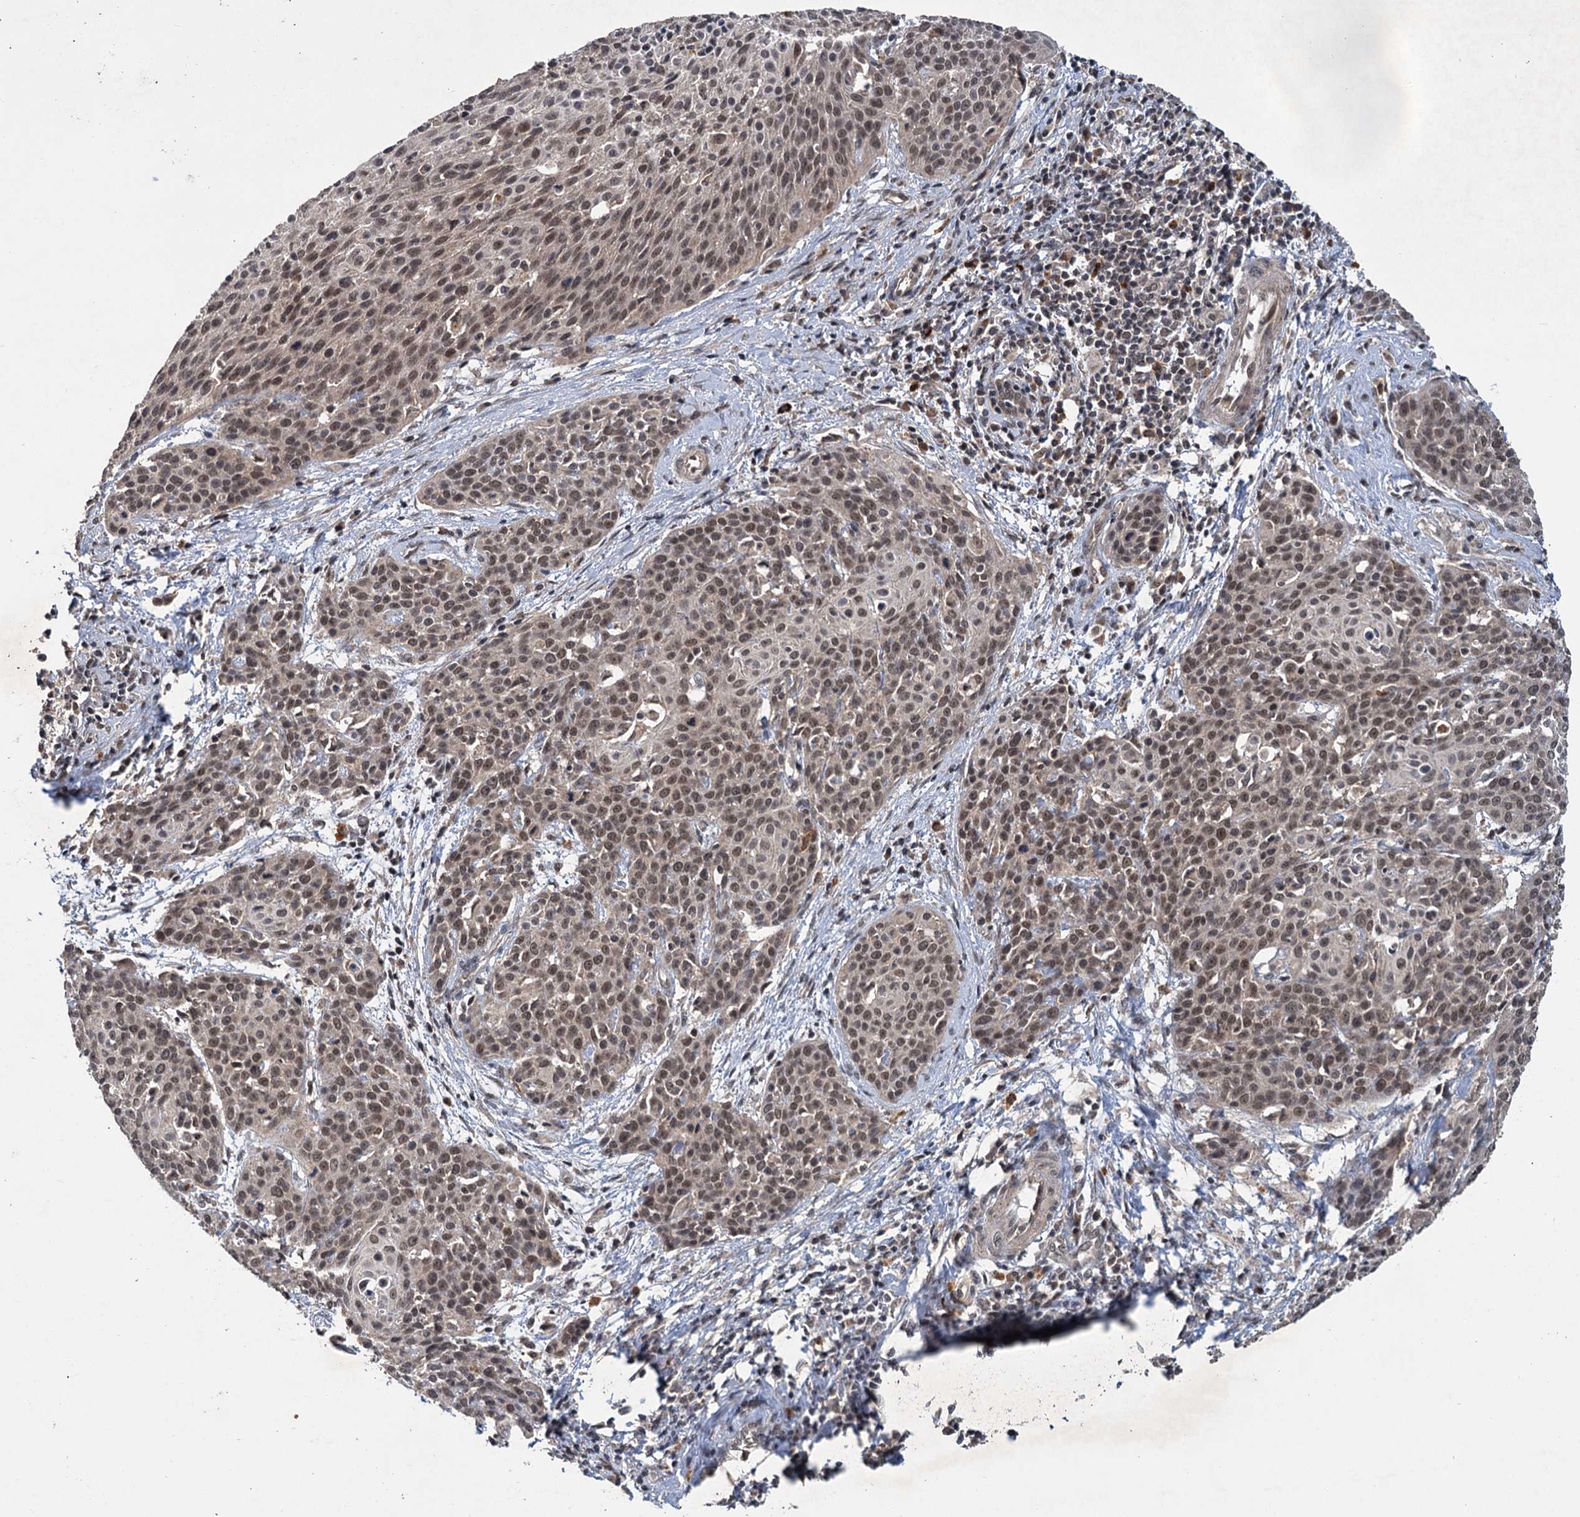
{"staining": {"intensity": "moderate", "quantity": ">75%", "location": "nuclear"}, "tissue": "cervical cancer", "cell_type": "Tumor cells", "image_type": "cancer", "snomed": [{"axis": "morphology", "description": "Squamous cell carcinoma, NOS"}, {"axis": "topography", "description": "Cervix"}], "caption": "Protein staining displays moderate nuclear positivity in about >75% of tumor cells in cervical squamous cell carcinoma. (Brightfield microscopy of DAB IHC at high magnification).", "gene": "KANSL2", "patient": {"sex": "female", "age": 38}}